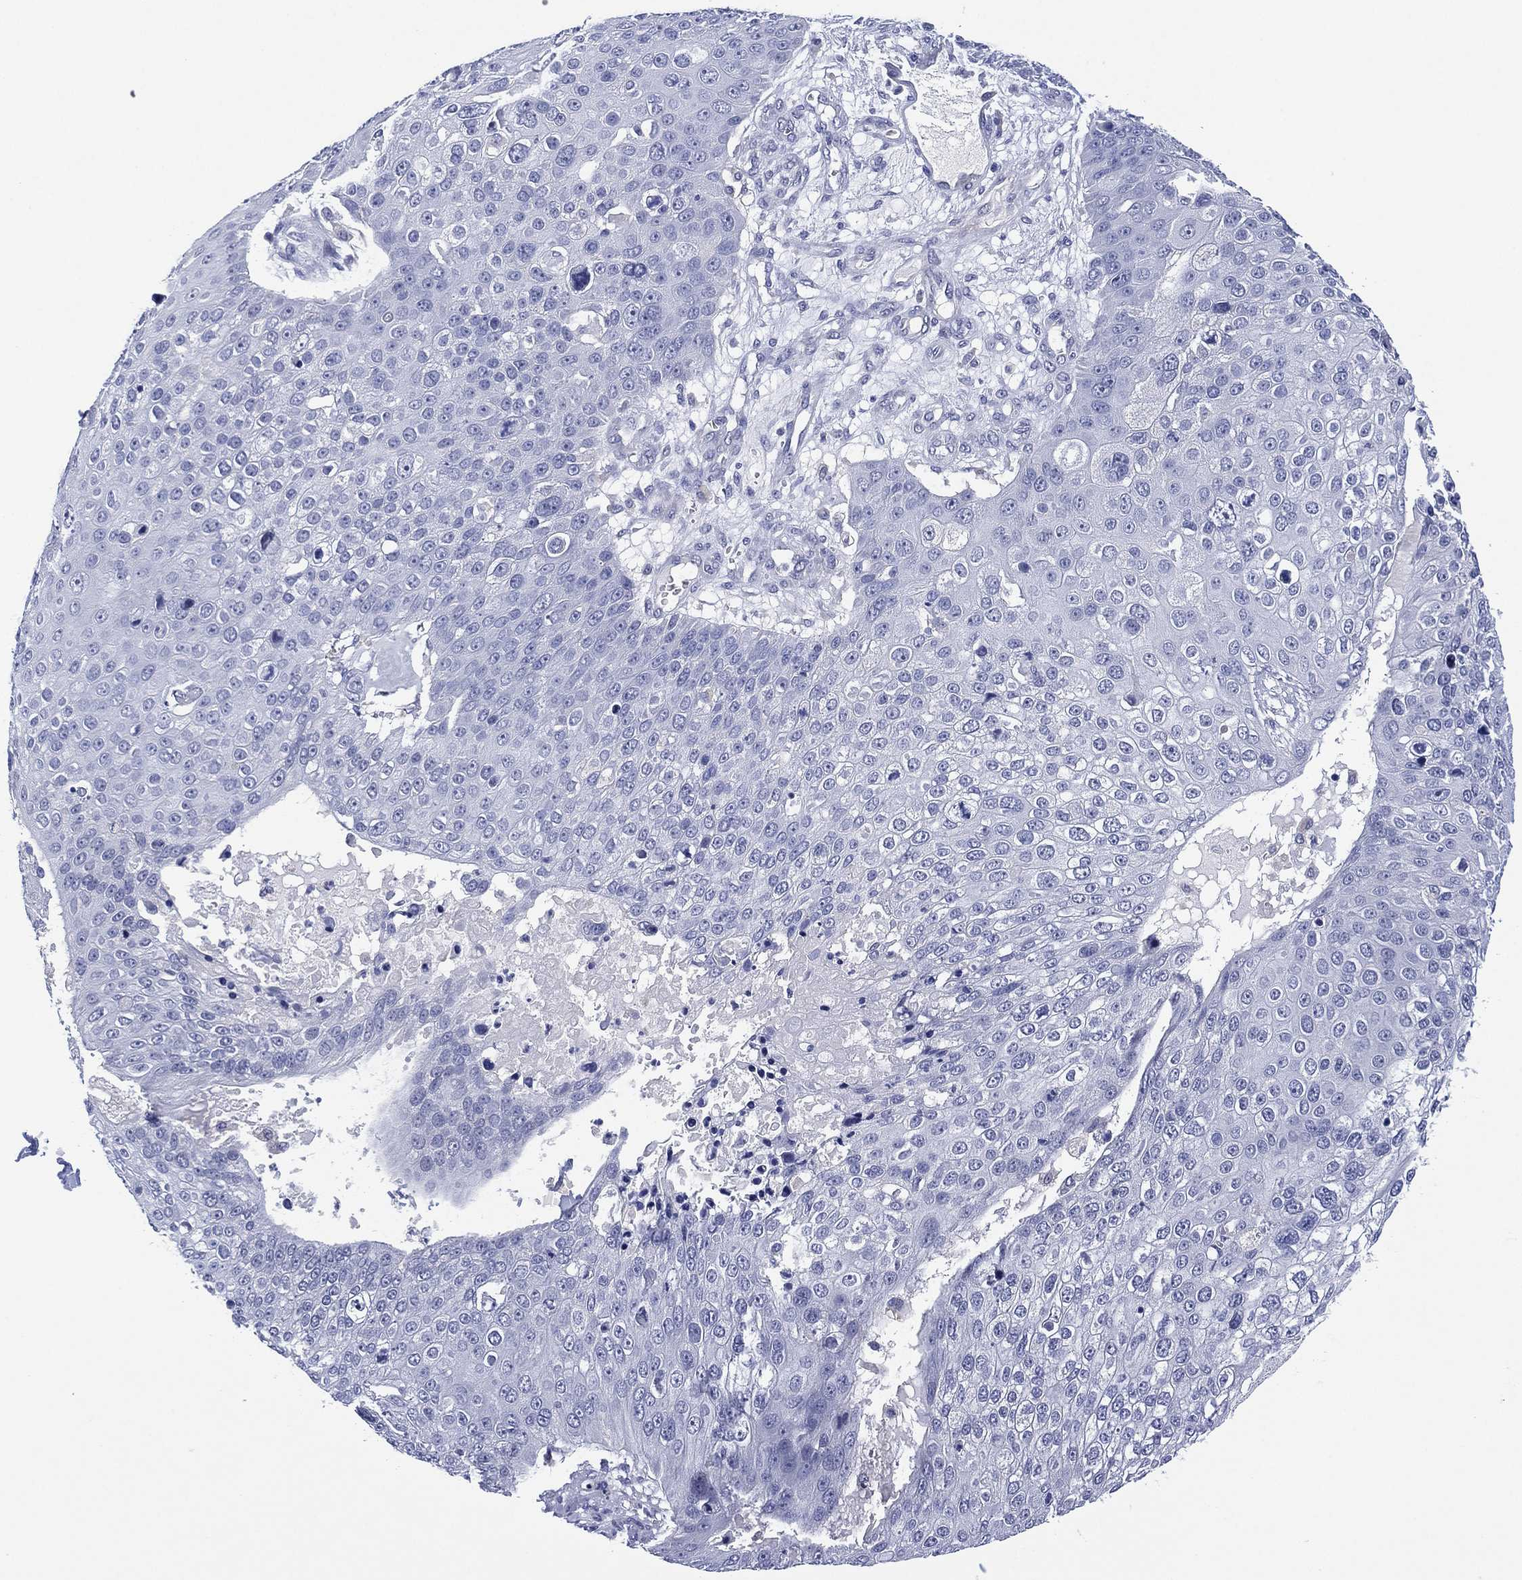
{"staining": {"intensity": "negative", "quantity": "none", "location": "none"}, "tissue": "skin cancer", "cell_type": "Tumor cells", "image_type": "cancer", "snomed": [{"axis": "morphology", "description": "Squamous cell carcinoma, NOS"}, {"axis": "topography", "description": "Skin"}], "caption": "Immunohistochemistry of human squamous cell carcinoma (skin) displays no expression in tumor cells.", "gene": "CLIP3", "patient": {"sex": "male", "age": 71}}